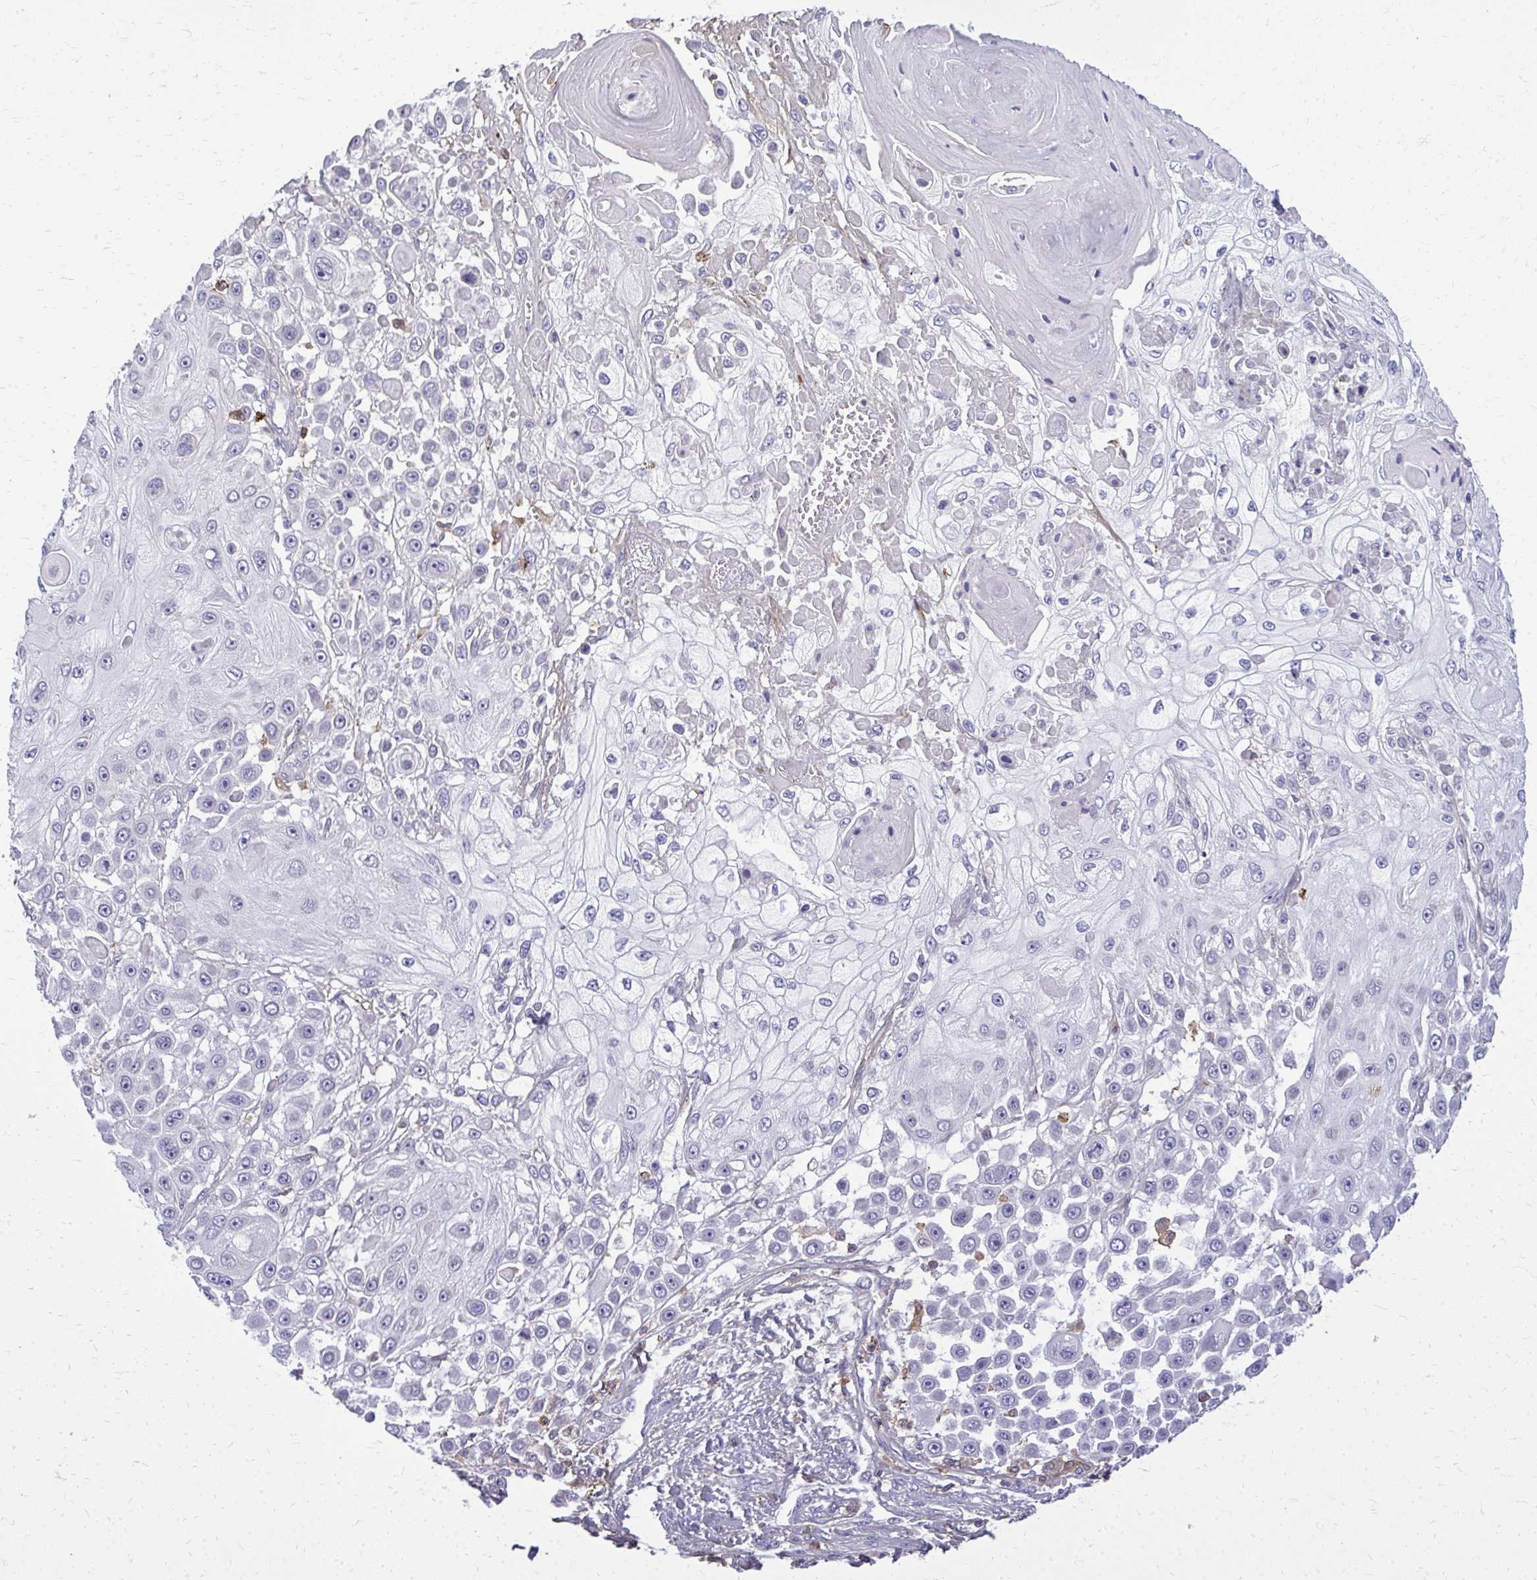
{"staining": {"intensity": "negative", "quantity": "none", "location": "none"}, "tissue": "skin cancer", "cell_type": "Tumor cells", "image_type": "cancer", "snomed": [{"axis": "morphology", "description": "Squamous cell carcinoma, NOS"}, {"axis": "topography", "description": "Skin"}], "caption": "An IHC micrograph of skin cancer (squamous cell carcinoma) is shown. There is no staining in tumor cells of skin cancer (squamous cell carcinoma). (DAB (3,3'-diaminobenzidine) immunohistochemistry visualized using brightfield microscopy, high magnification).", "gene": "AP5M1", "patient": {"sex": "male", "age": 67}}